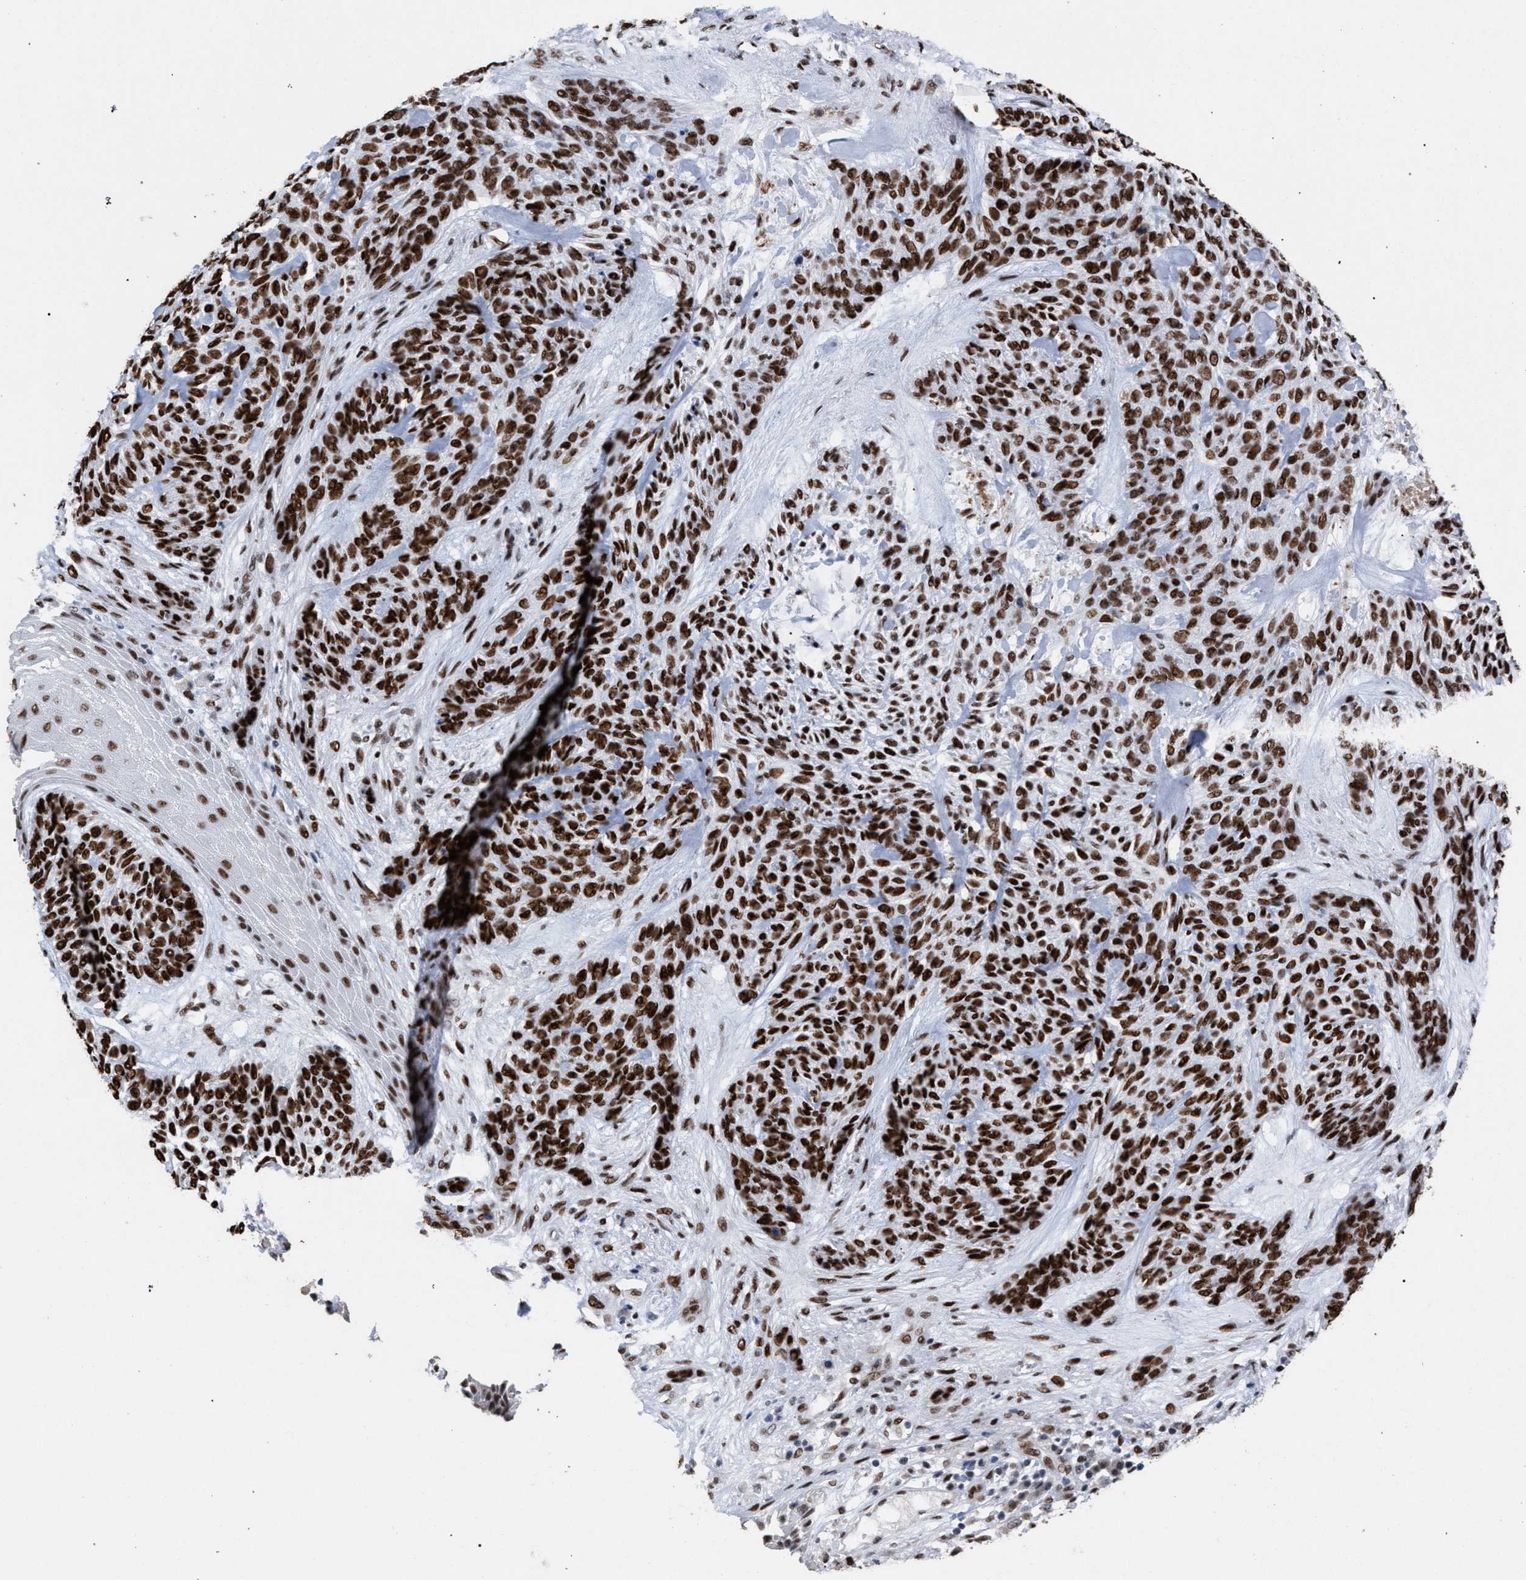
{"staining": {"intensity": "strong", "quantity": ">75%", "location": "nuclear"}, "tissue": "skin cancer", "cell_type": "Tumor cells", "image_type": "cancer", "snomed": [{"axis": "morphology", "description": "Basal cell carcinoma"}, {"axis": "topography", "description": "Skin"}], "caption": "IHC photomicrograph of neoplastic tissue: skin cancer (basal cell carcinoma) stained using immunohistochemistry reveals high levels of strong protein expression localized specifically in the nuclear of tumor cells, appearing as a nuclear brown color.", "gene": "TP53BP1", "patient": {"sex": "male", "age": 55}}